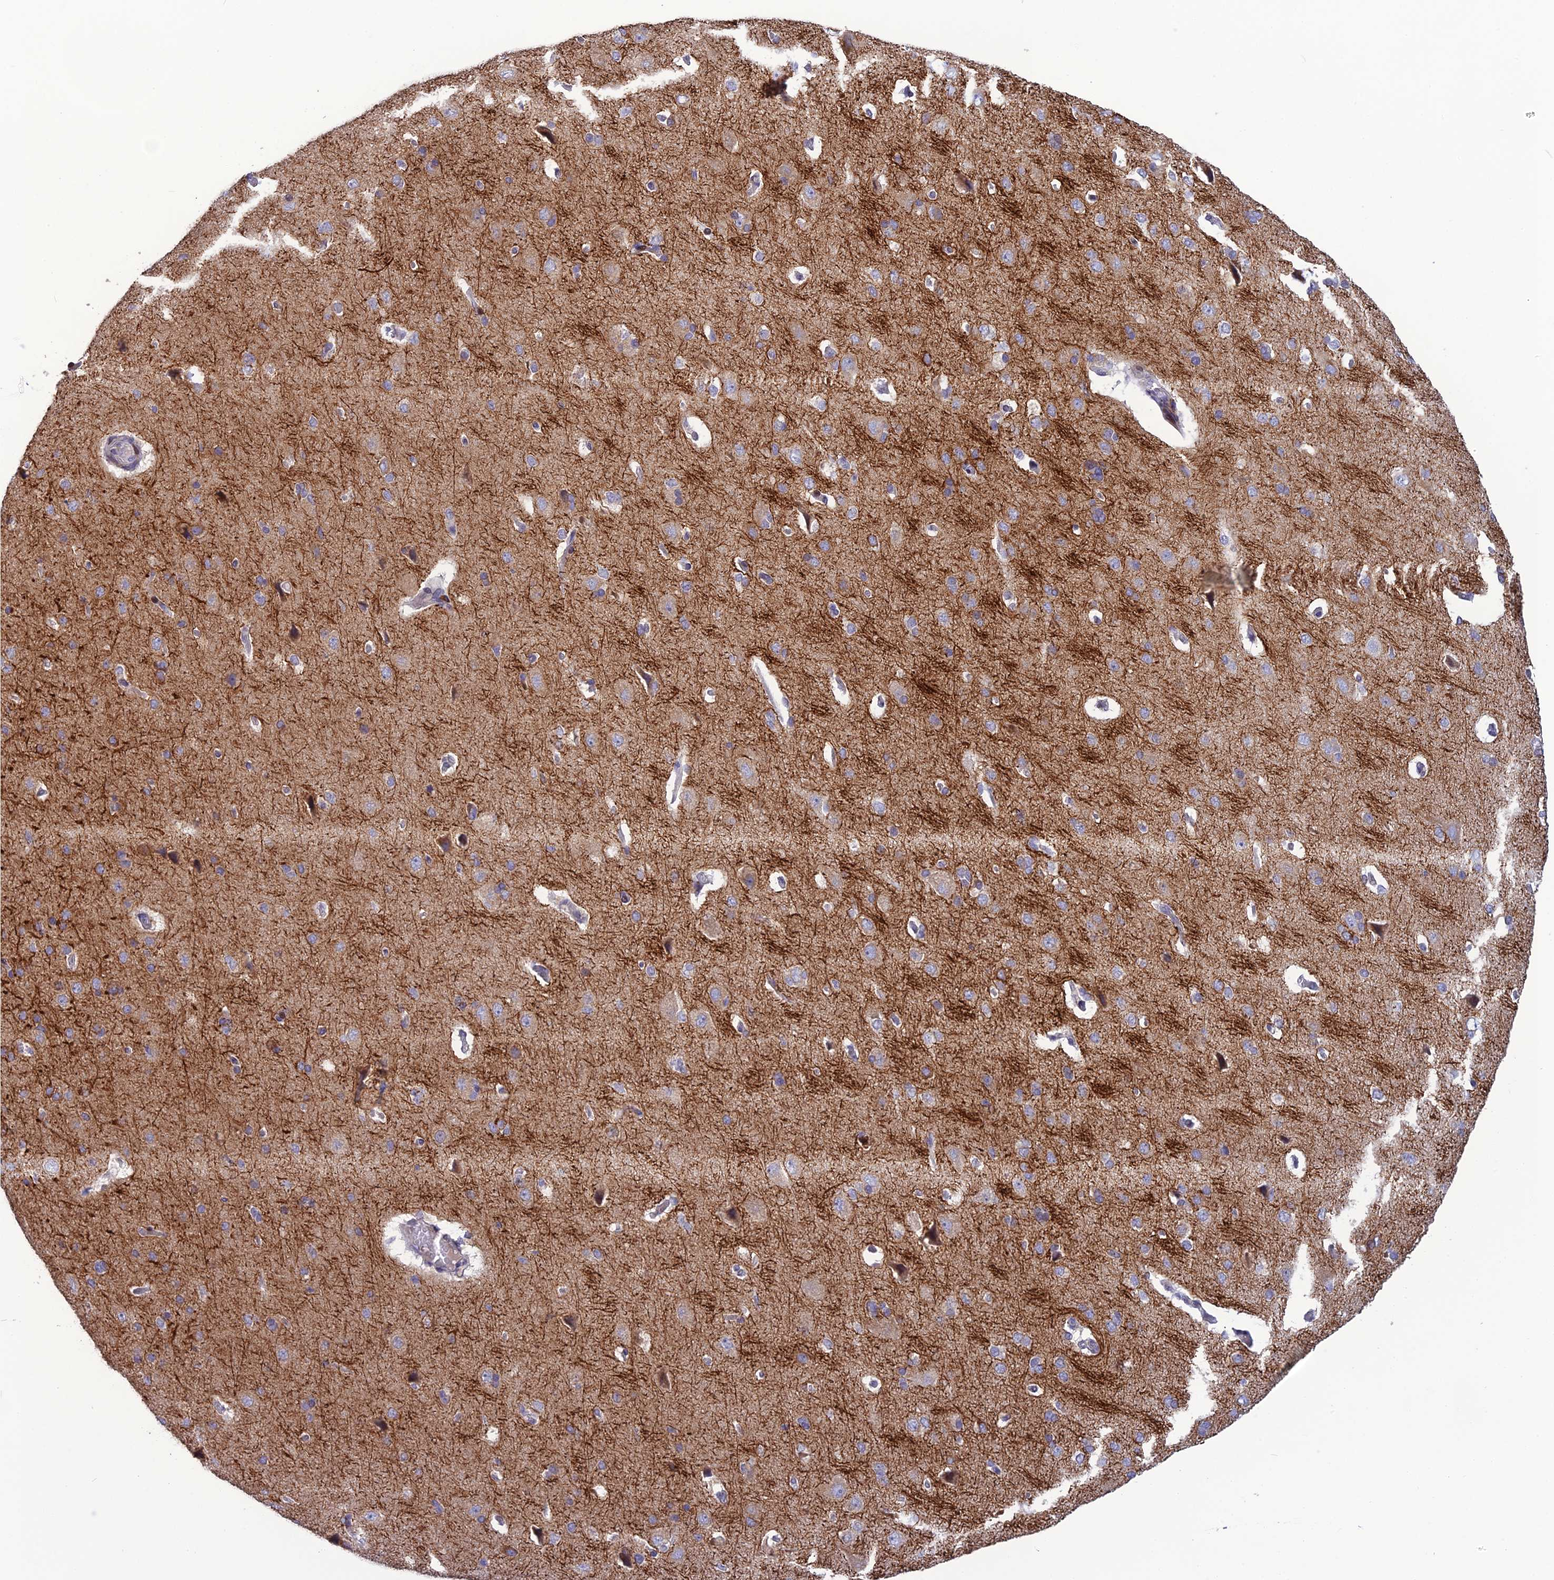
{"staining": {"intensity": "negative", "quantity": "none", "location": "none"}, "tissue": "cerebral cortex", "cell_type": "Endothelial cells", "image_type": "normal", "snomed": [{"axis": "morphology", "description": "Normal tissue, NOS"}, {"axis": "topography", "description": "Cerebral cortex"}], "caption": "Endothelial cells are negative for protein expression in benign human cerebral cortex. (Brightfield microscopy of DAB (3,3'-diaminobenzidine) immunohistochemistry at high magnification).", "gene": "TMEM134", "patient": {"sex": "male", "age": 62}}